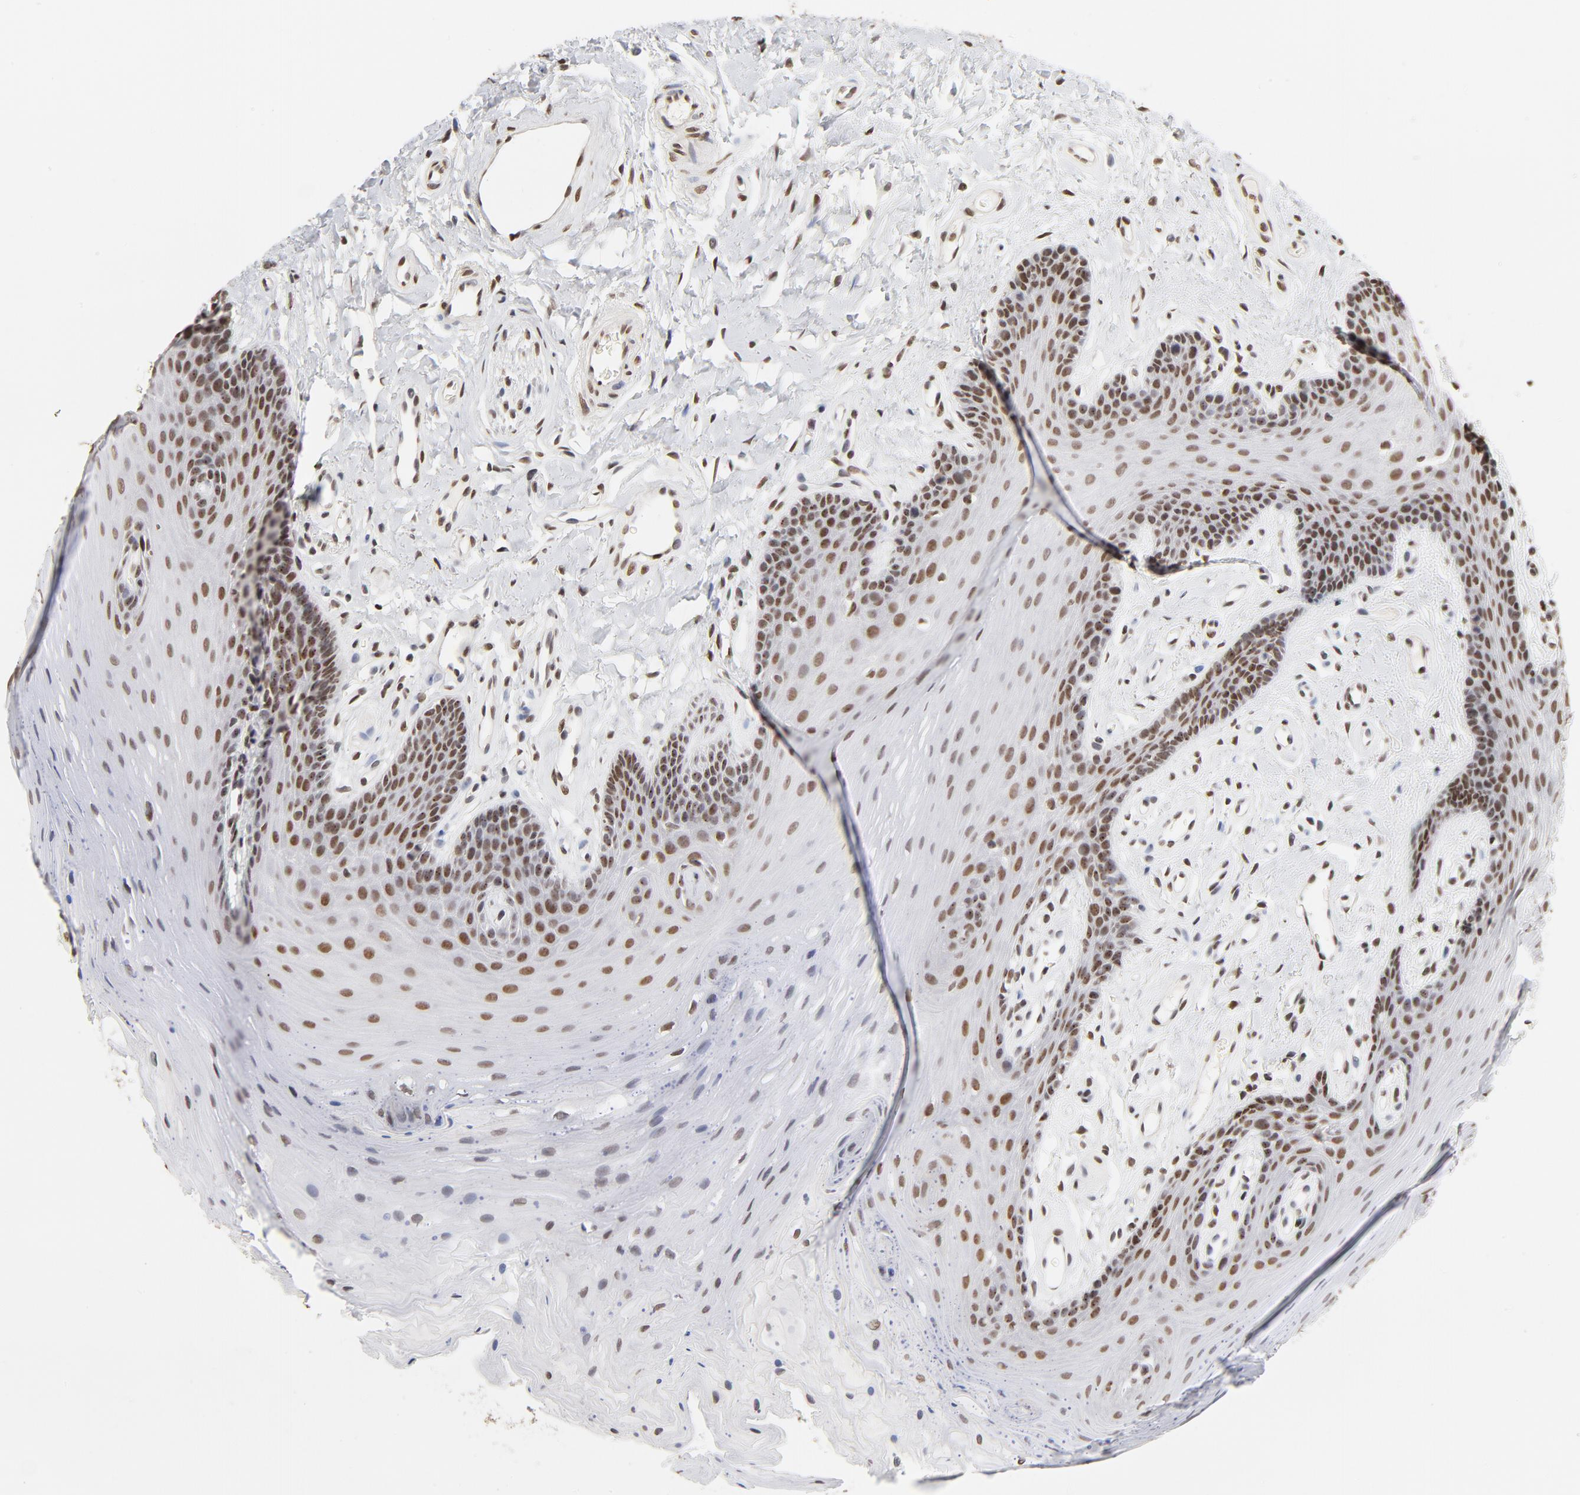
{"staining": {"intensity": "moderate", "quantity": "25%-75%", "location": "nuclear"}, "tissue": "oral mucosa", "cell_type": "Squamous epithelial cells", "image_type": "normal", "snomed": [{"axis": "morphology", "description": "Normal tissue, NOS"}, {"axis": "topography", "description": "Oral tissue"}], "caption": "Benign oral mucosa shows moderate nuclear staining in approximately 25%-75% of squamous epithelial cells (DAB (3,3'-diaminobenzidine) = brown stain, brightfield microscopy at high magnification)..", "gene": "TP53BP1", "patient": {"sex": "male", "age": 62}}